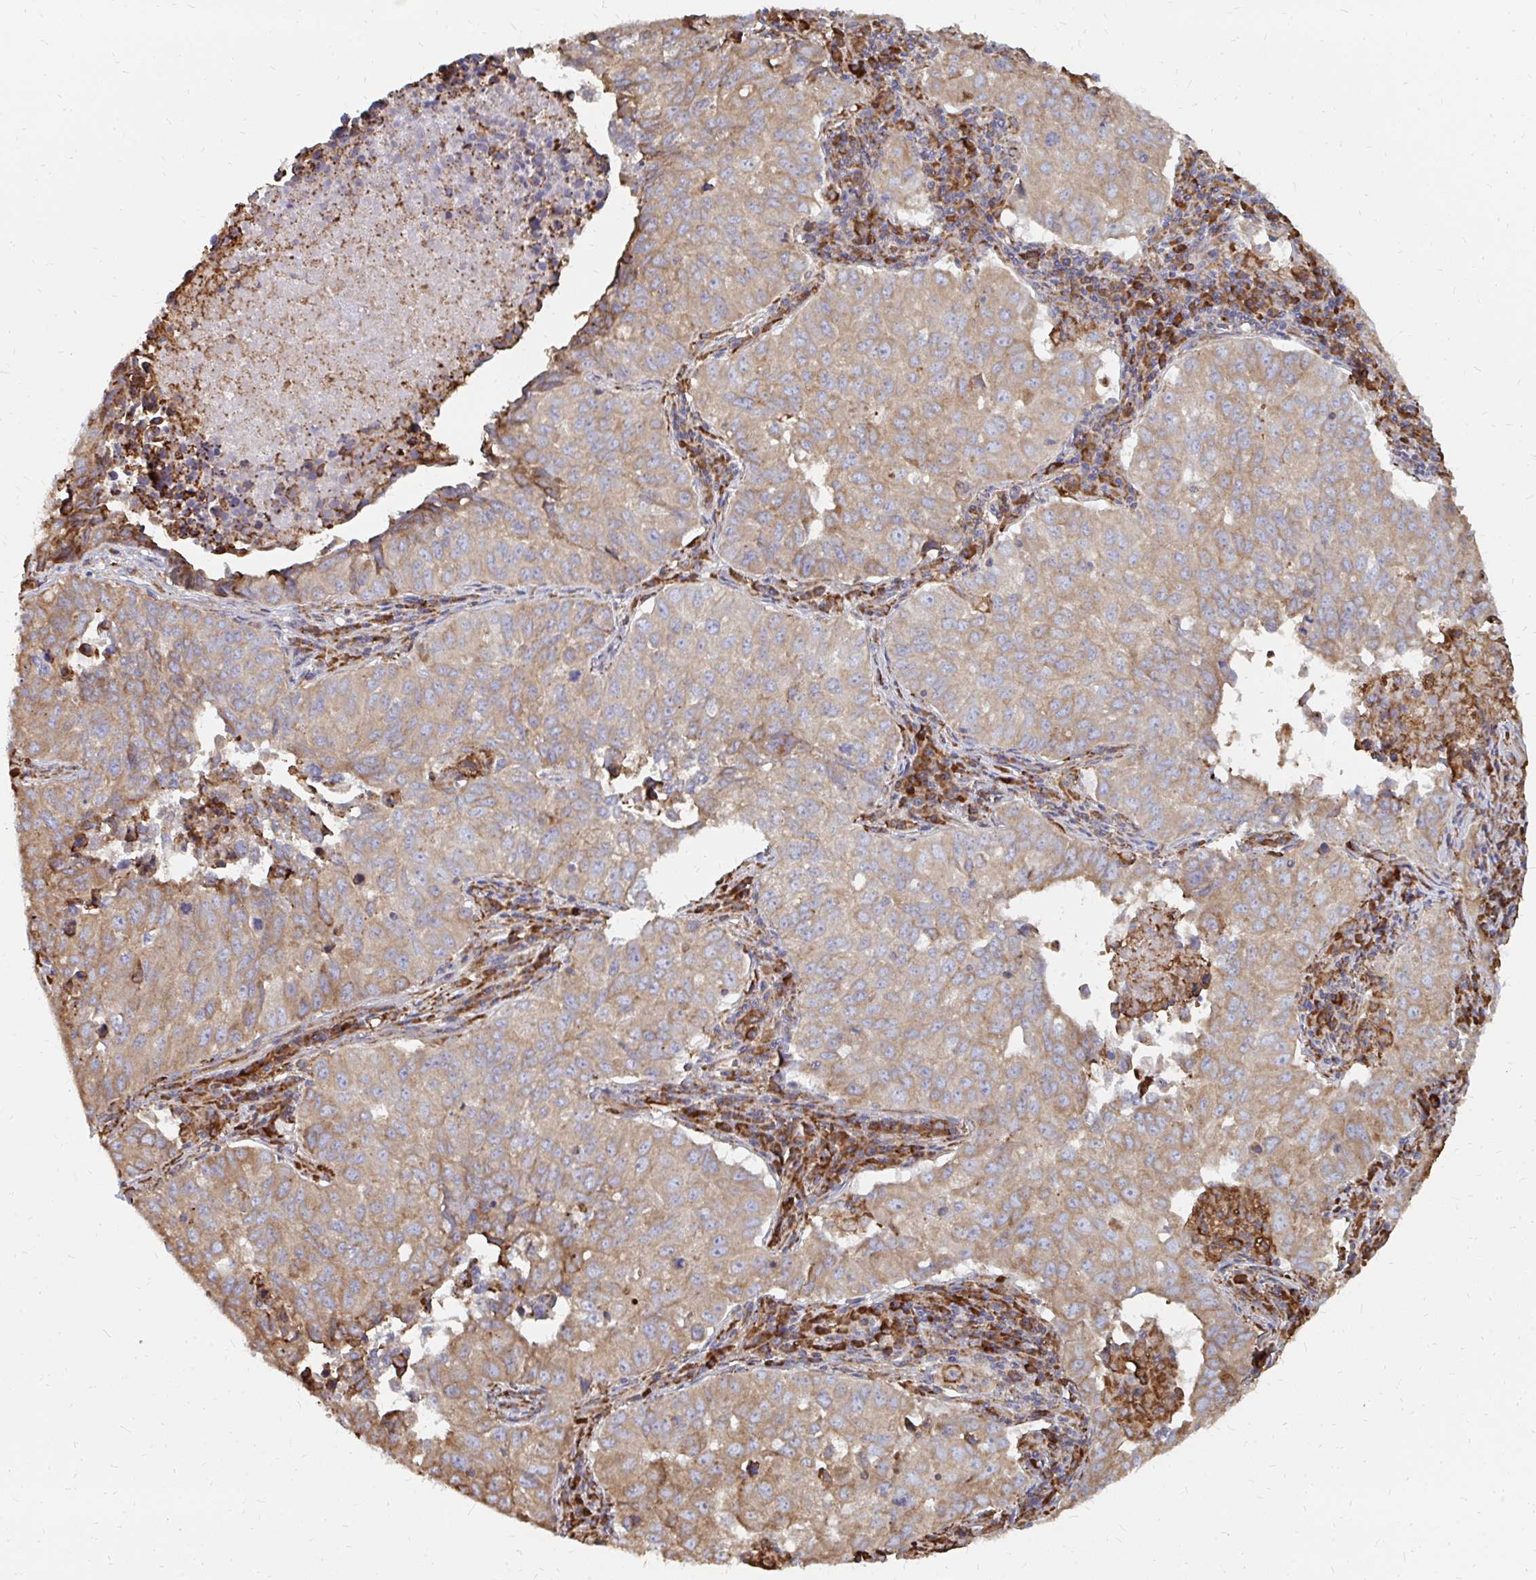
{"staining": {"intensity": "moderate", "quantity": ">75%", "location": "cytoplasmic/membranous"}, "tissue": "lung cancer", "cell_type": "Tumor cells", "image_type": "cancer", "snomed": [{"axis": "morphology", "description": "Adenocarcinoma, NOS"}, {"axis": "topography", "description": "Lung"}], "caption": "Approximately >75% of tumor cells in adenocarcinoma (lung) exhibit moderate cytoplasmic/membranous protein staining as visualized by brown immunohistochemical staining.", "gene": "PPP1R13L", "patient": {"sex": "female", "age": 50}}